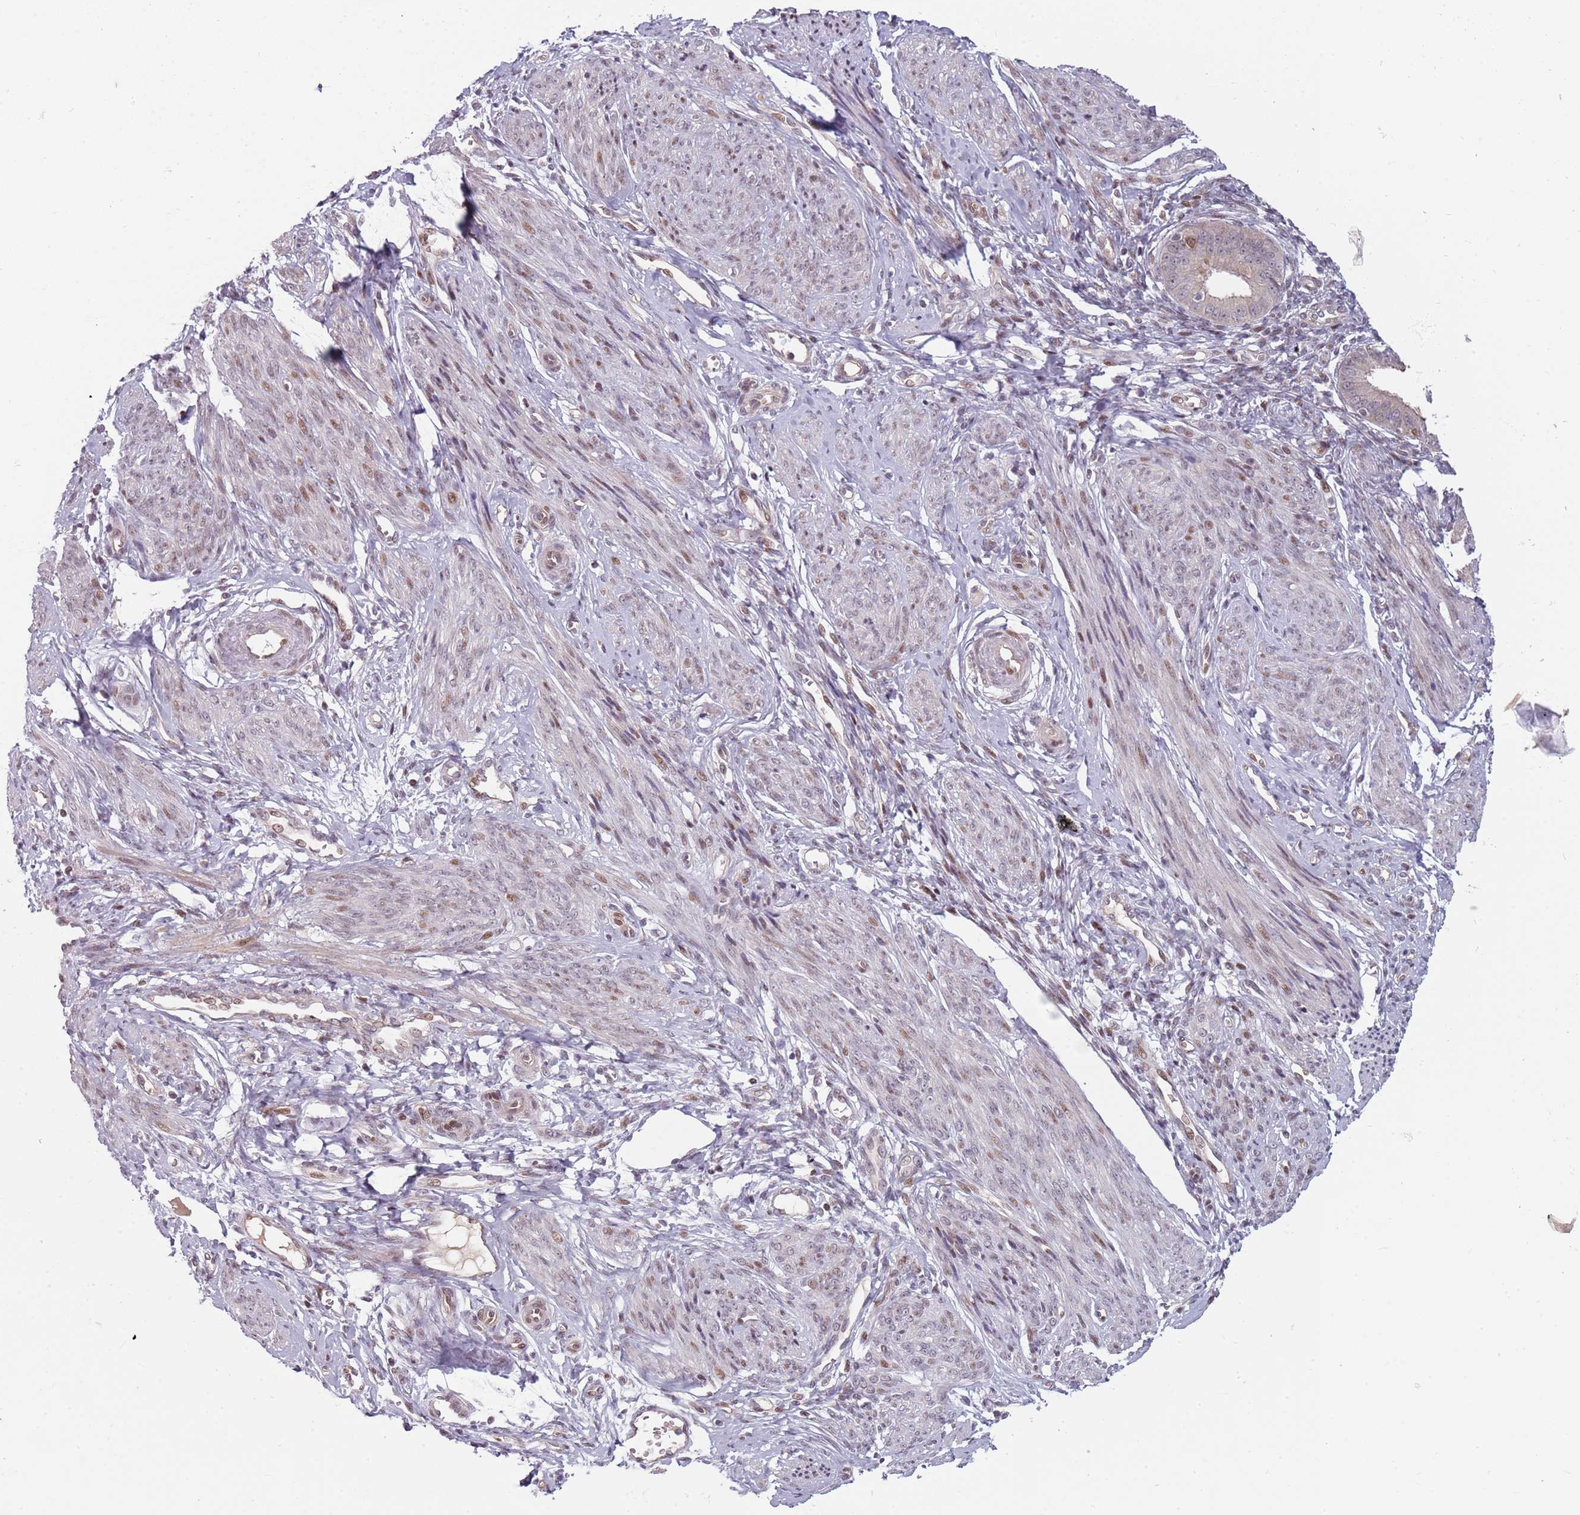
{"staining": {"intensity": "negative", "quantity": "none", "location": "none"}, "tissue": "endometrium", "cell_type": "Cells in endometrial stroma", "image_type": "normal", "snomed": [{"axis": "morphology", "description": "Normal tissue, NOS"}, {"axis": "topography", "description": "Uterus"}, {"axis": "topography", "description": "Endometrium"}], "caption": "The micrograph displays no staining of cells in endometrial stroma in benign endometrium. (Stains: DAB immunohistochemistry with hematoxylin counter stain, Microscopy: brightfield microscopy at high magnification).", "gene": "ADGRG1", "patient": {"sex": "female", "age": 48}}